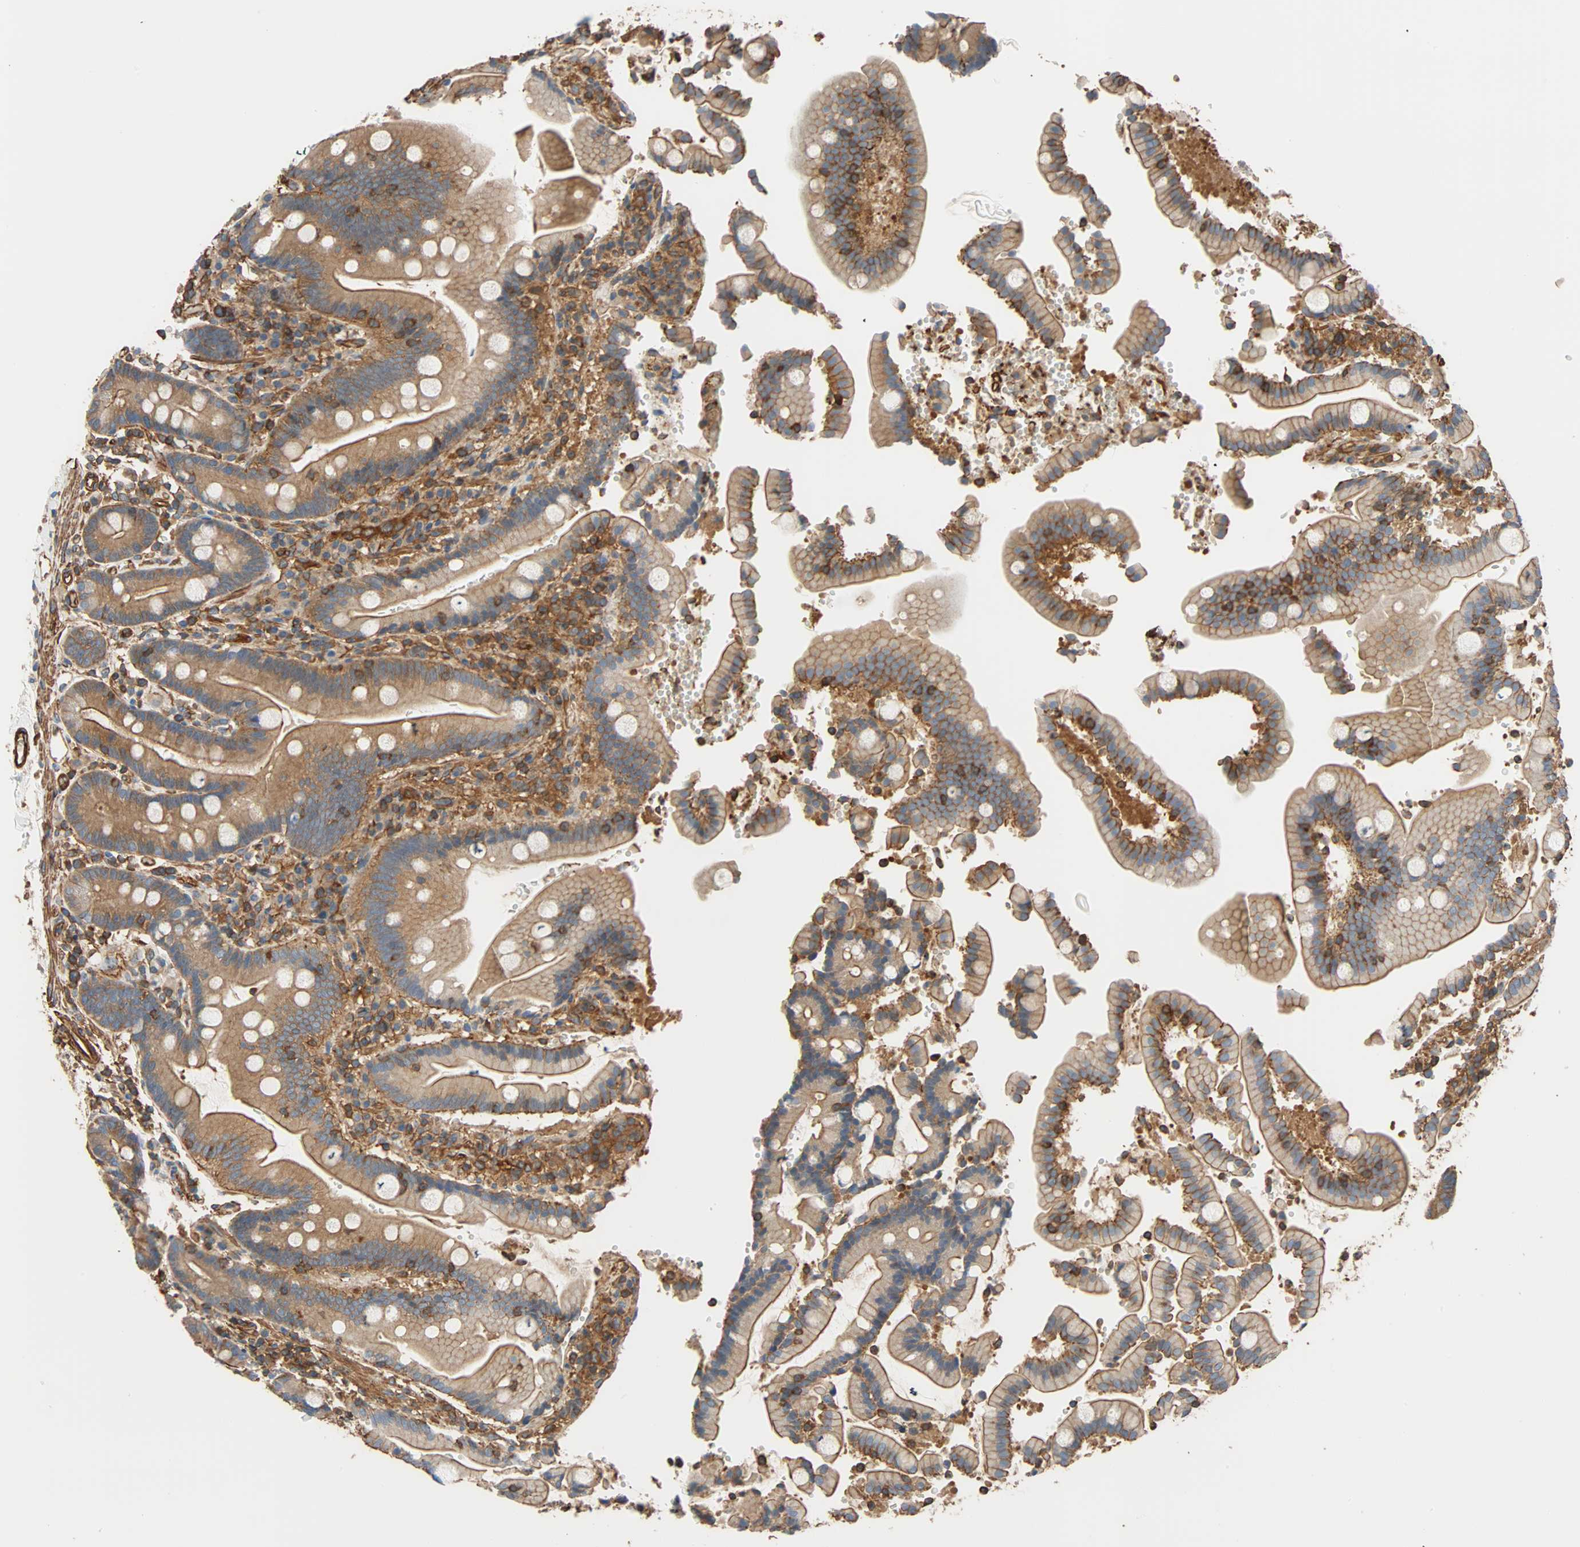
{"staining": {"intensity": "moderate", "quantity": ">75%", "location": "cytoplasmic/membranous"}, "tissue": "duodenum", "cell_type": "Glandular cells", "image_type": "normal", "snomed": [{"axis": "morphology", "description": "Normal tissue, NOS"}, {"axis": "topography", "description": "Small intestine, NOS"}], "caption": "Immunohistochemical staining of benign human duodenum shows moderate cytoplasmic/membranous protein expression in approximately >75% of glandular cells.", "gene": "GALNT10", "patient": {"sex": "female", "age": 71}}